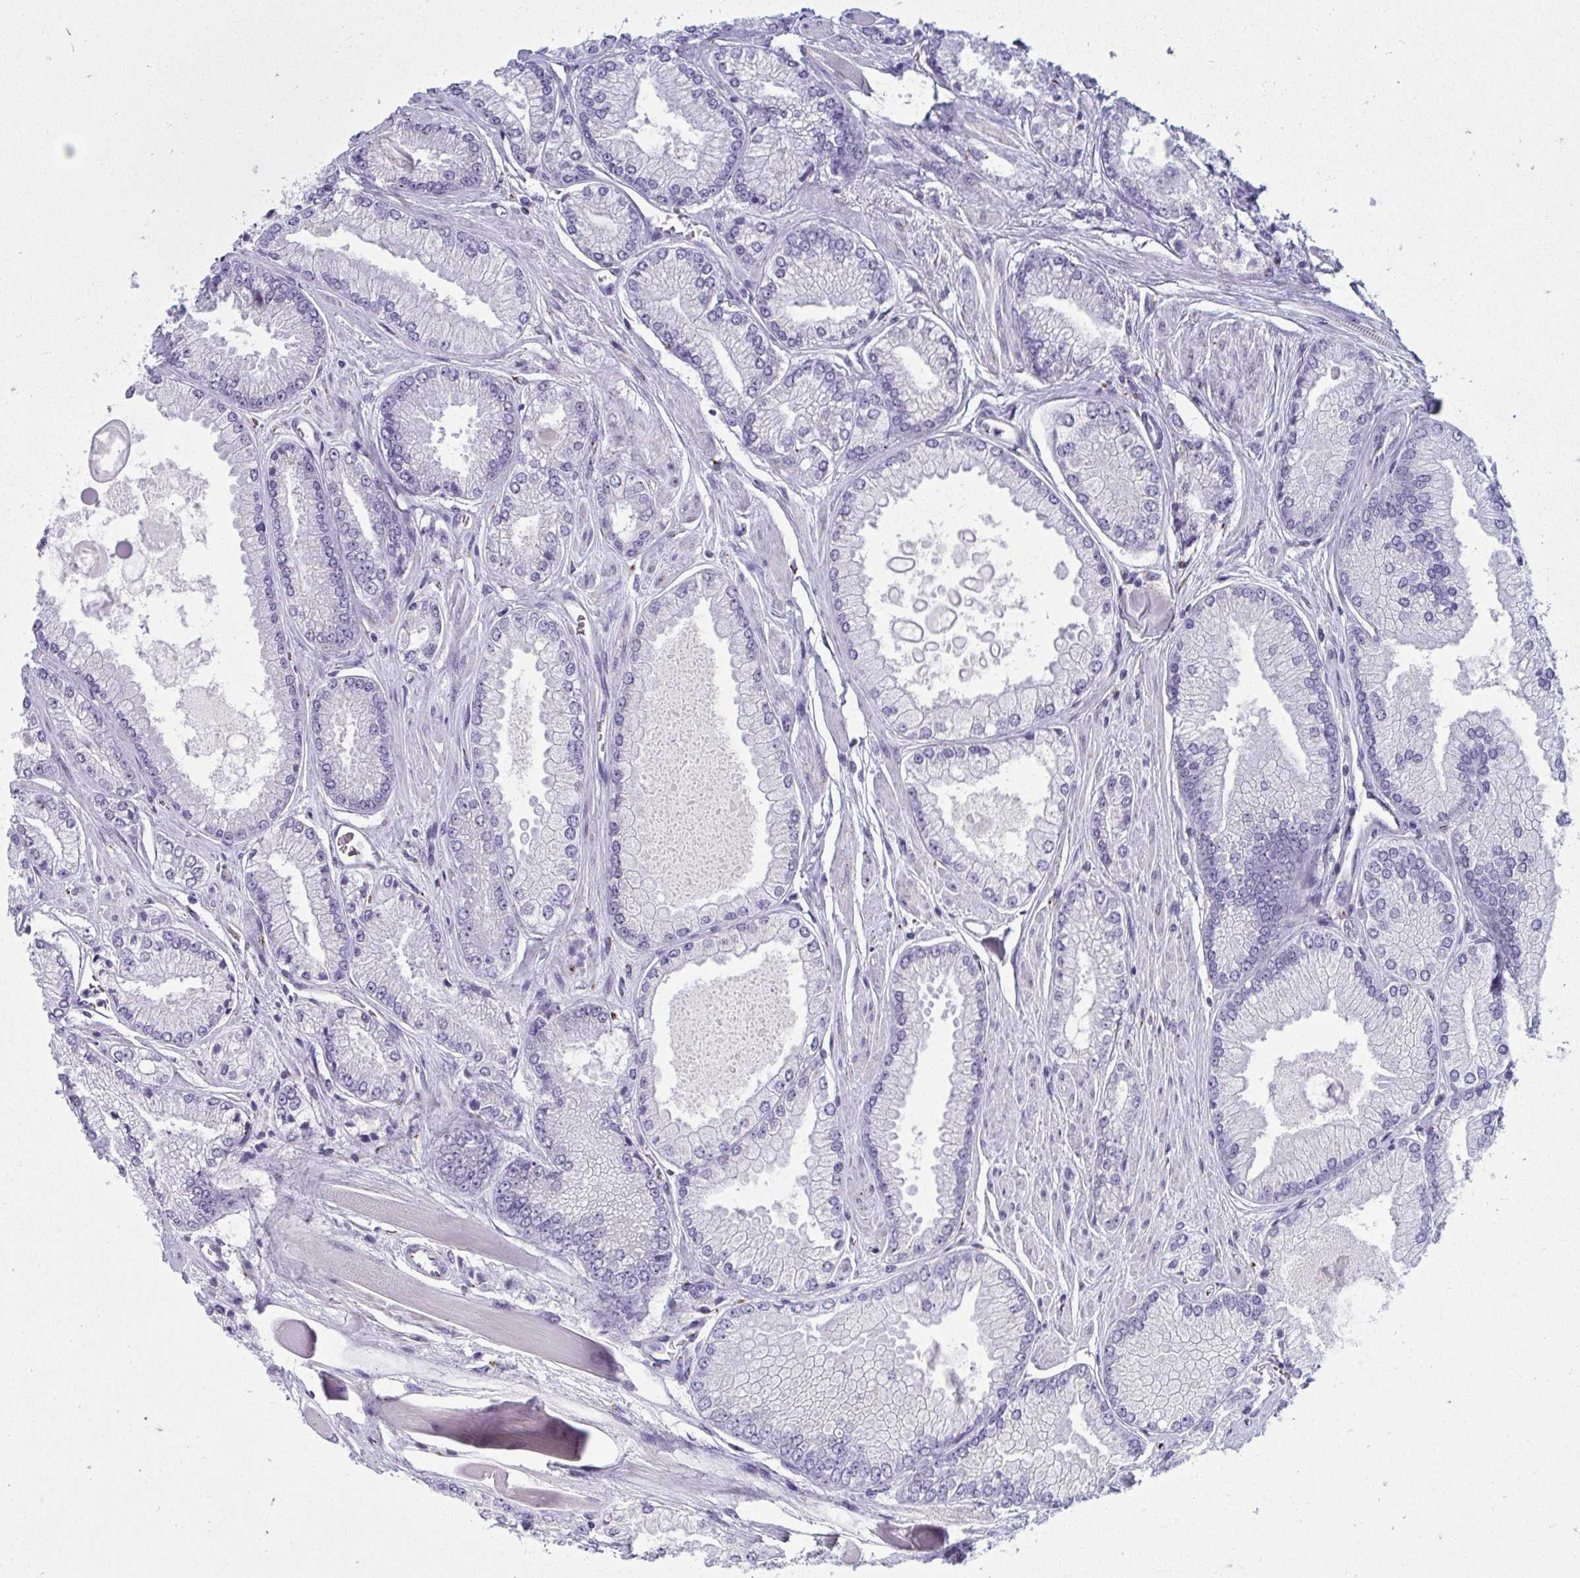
{"staining": {"intensity": "negative", "quantity": "none", "location": "none"}, "tissue": "prostate cancer", "cell_type": "Tumor cells", "image_type": "cancer", "snomed": [{"axis": "morphology", "description": "Adenocarcinoma, Low grade"}, {"axis": "topography", "description": "Prostate"}], "caption": "Immunohistochemistry image of human adenocarcinoma (low-grade) (prostate) stained for a protein (brown), which shows no positivity in tumor cells.", "gene": "DTX4", "patient": {"sex": "male", "age": 67}}